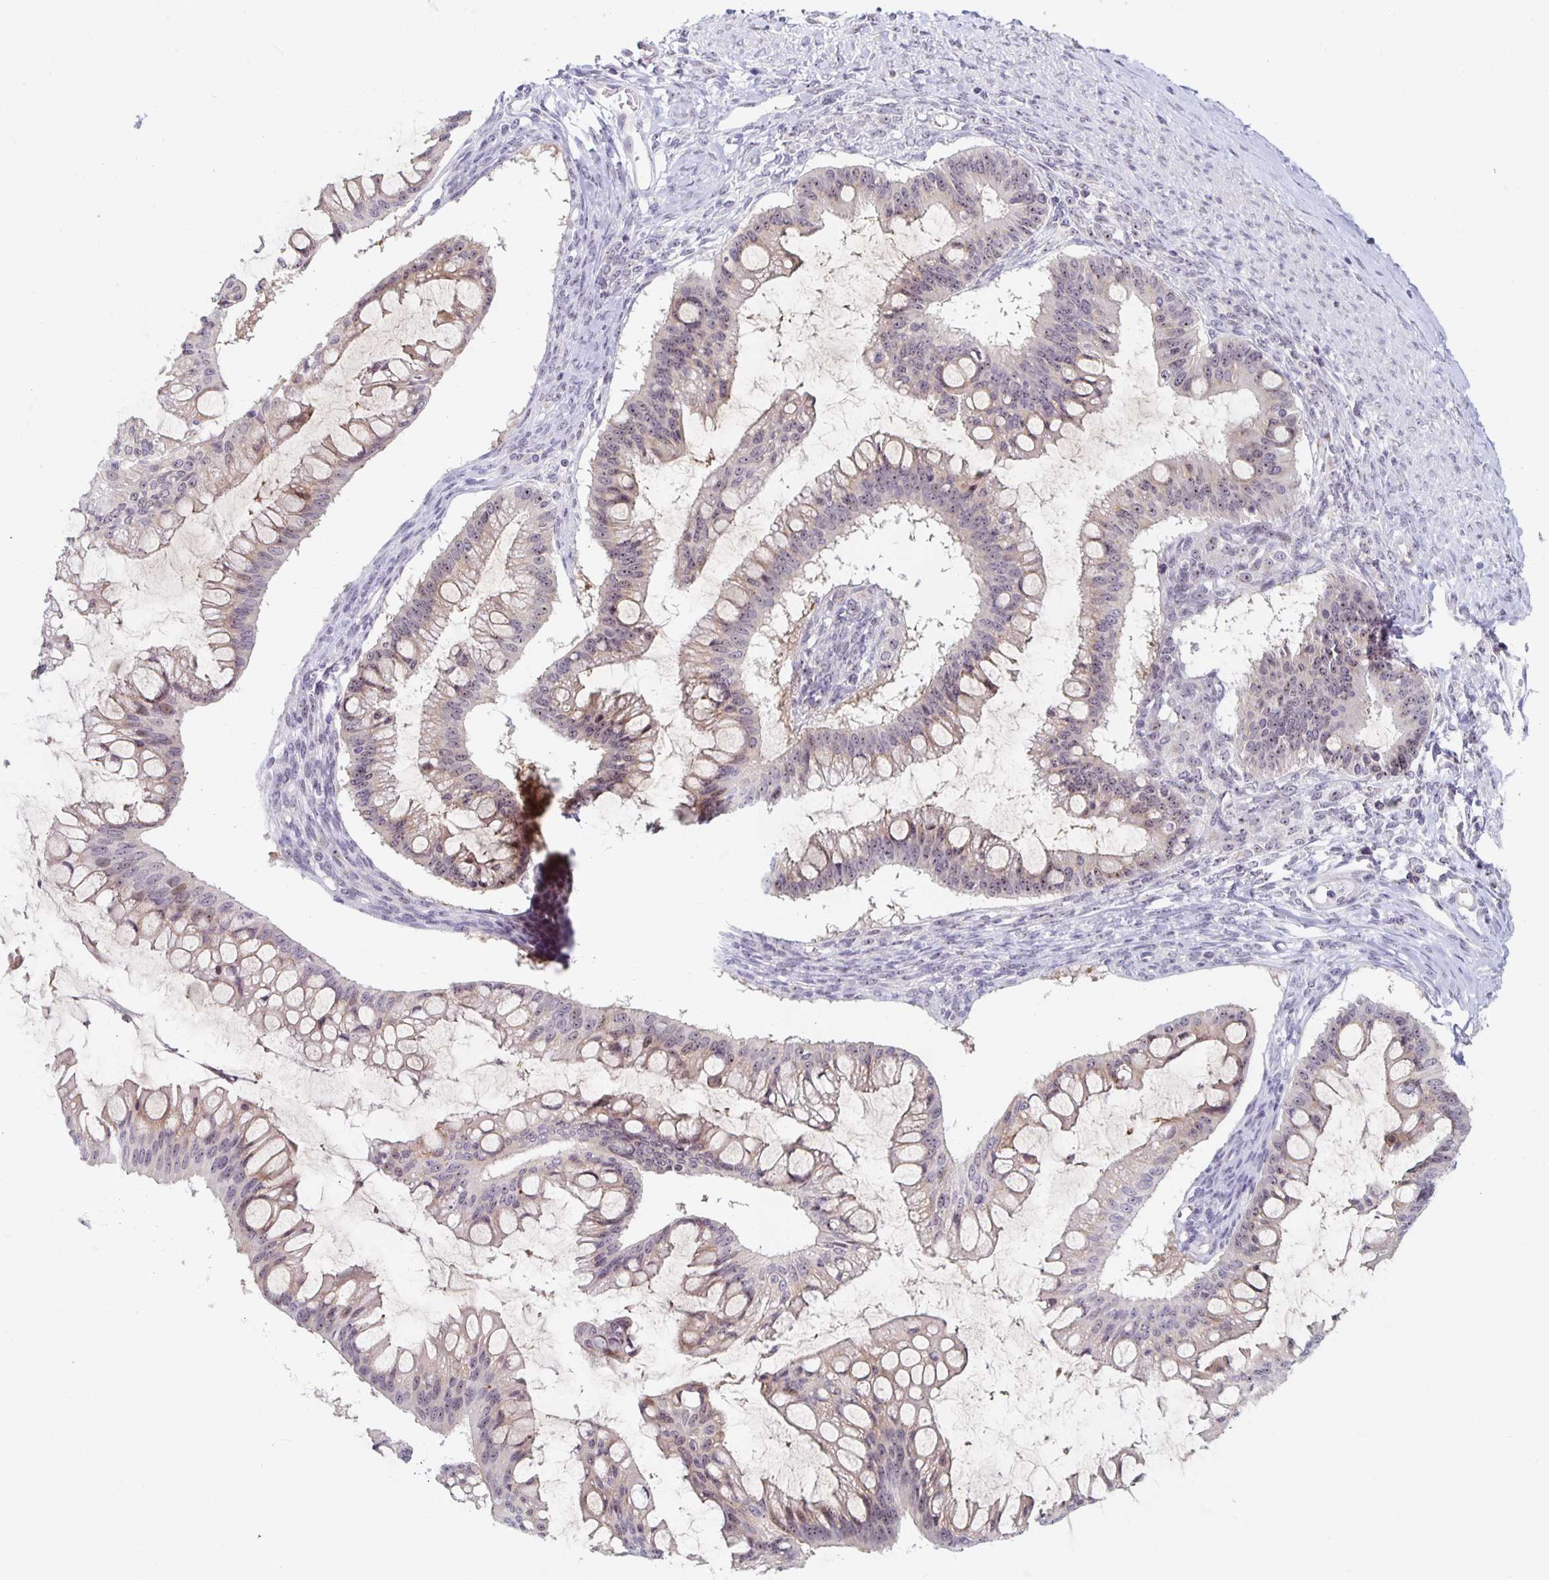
{"staining": {"intensity": "weak", "quantity": "25%-75%", "location": "nuclear"}, "tissue": "ovarian cancer", "cell_type": "Tumor cells", "image_type": "cancer", "snomed": [{"axis": "morphology", "description": "Cystadenocarcinoma, mucinous, NOS"}, {"axis": "topography", "description": "Ovary"}], "caption": "A photomicrograph of human ovarian cancer stained for a protein shows weak nuclear brown staining in tumor cells. The staining was performed using DAB (3,3'-diaminobenzidine), with brown indicating positive protein expression. Nuclei are stained blue with hematoxylin.", "gene": "NUP85", "patient": {"sex": "female", "age": 73}}